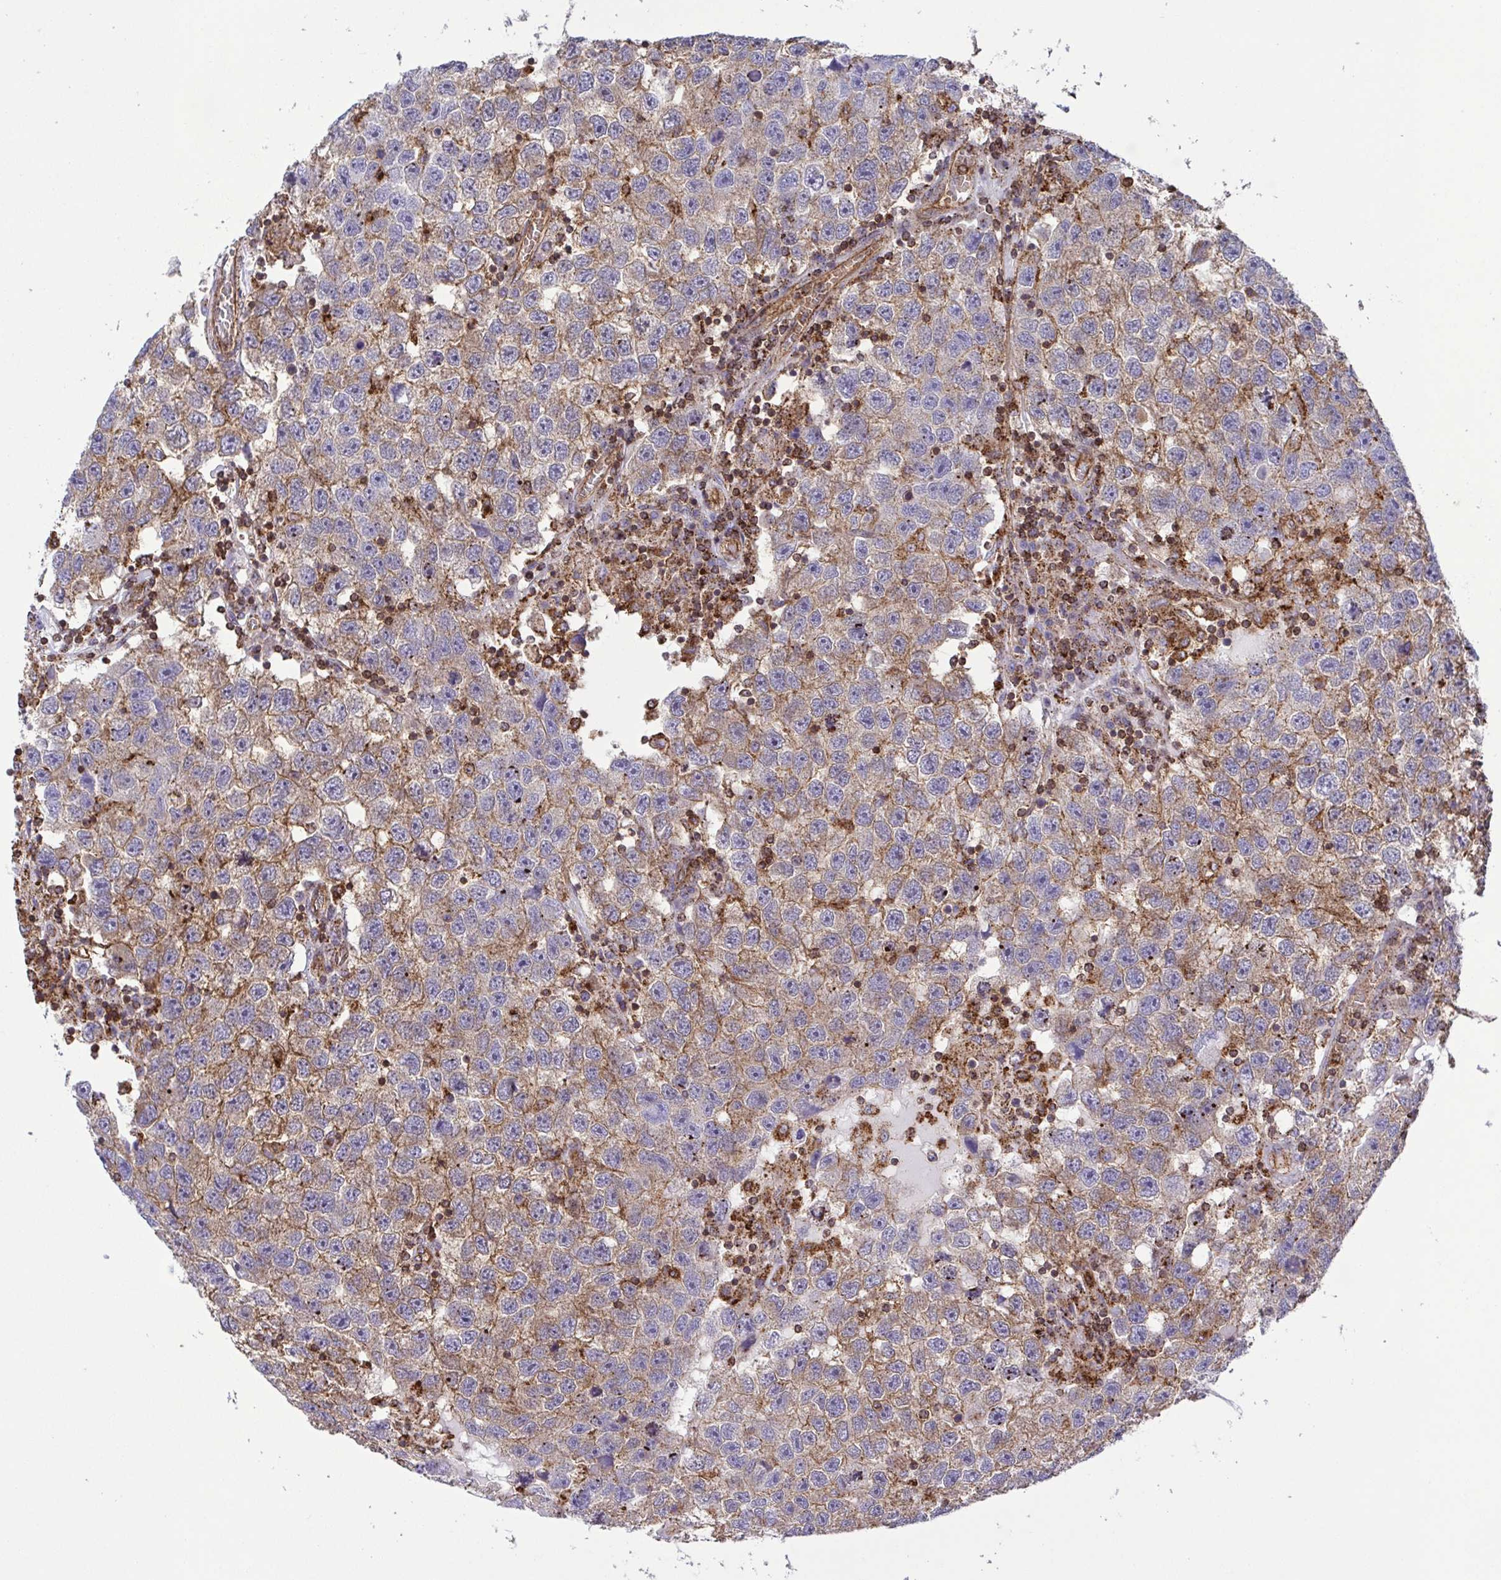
{"staining": {"intensity": "moderate", "quantity": ">75%", "location": "cytoplasmic/membranous"}, "tissue": "testis cancer", "cell_type": "Tumor cells", "image_type": "cancer", "snomed": [{"axis": "morphology", "description": "Seminoma, NOS"}, {"axis": "topography", "description": "Testis"}], "caption": "Immunohistochemical staining of testis seminoma reveals moderate cytoplasmic/membranous protein staining in approximately >75% of tumor cells.", "gene": "CHMP1B", "patient": {"sex": "male", "age": 26}}